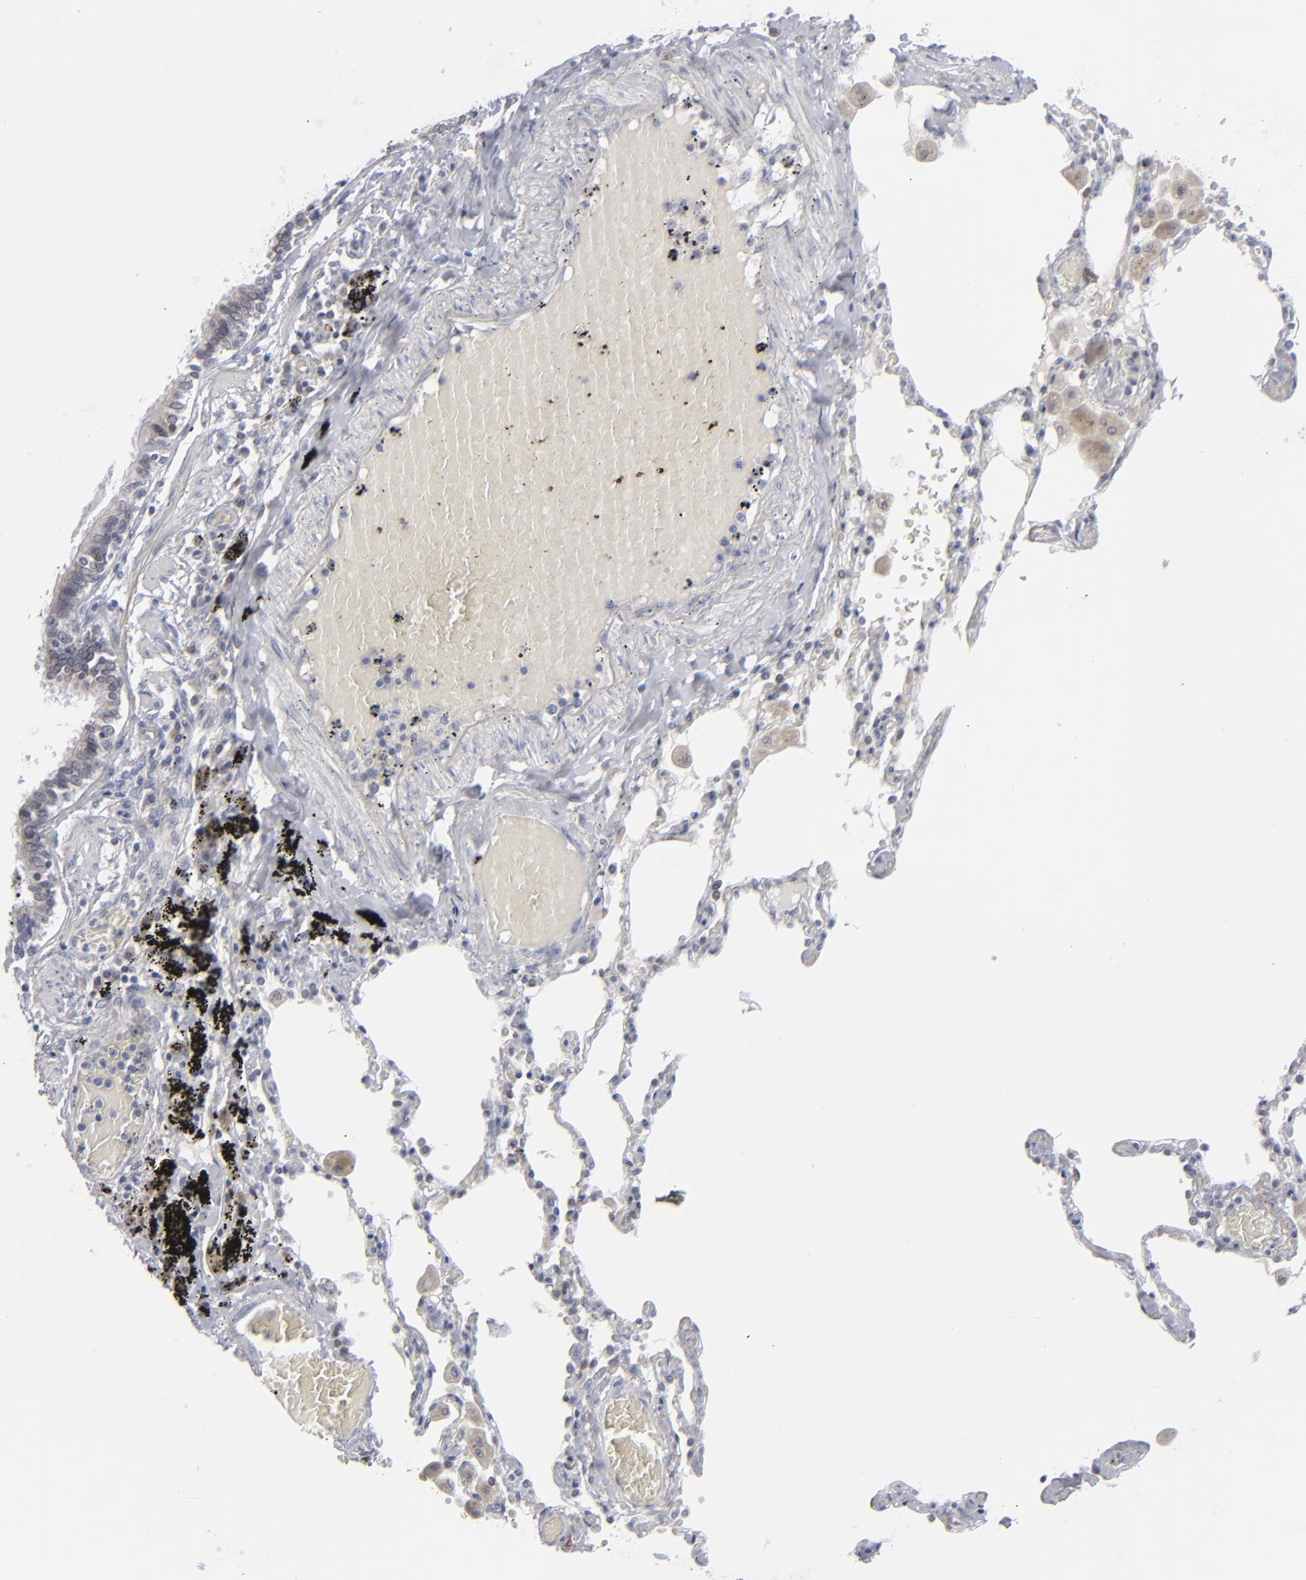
{"staining": {"intensity": "negative", "quantity": "none", "location": "none"}, "tissue": "bronchus", "cell_type": "Respiratory epithelial cells", "image_type": "normal", "snomed": [{"axis": "morphology", "description": "Normal tissue, NOS"}, {"axis": "morphology", "description": "Squamous cell carcinoma, NOS"}, {"axis": "topography", "description": "Bronchus"}, {"axis": "topography", "description": "Lung"}], "caption": "This micrograph is of normal bronchus stained with immunohistochemistry (IHC) to label a protein in brown with the nuclei are counter-stained blue. There is no positivity in respiratory epithelial cells. Brightfield microscopy of IHC stained with DAB (3,3'-diaminobenzidine) (brown) and hematoxylin (blue), captured at high magnification.", "gene": "NUP88", "patient": {"sex": "female", "age": 47}}